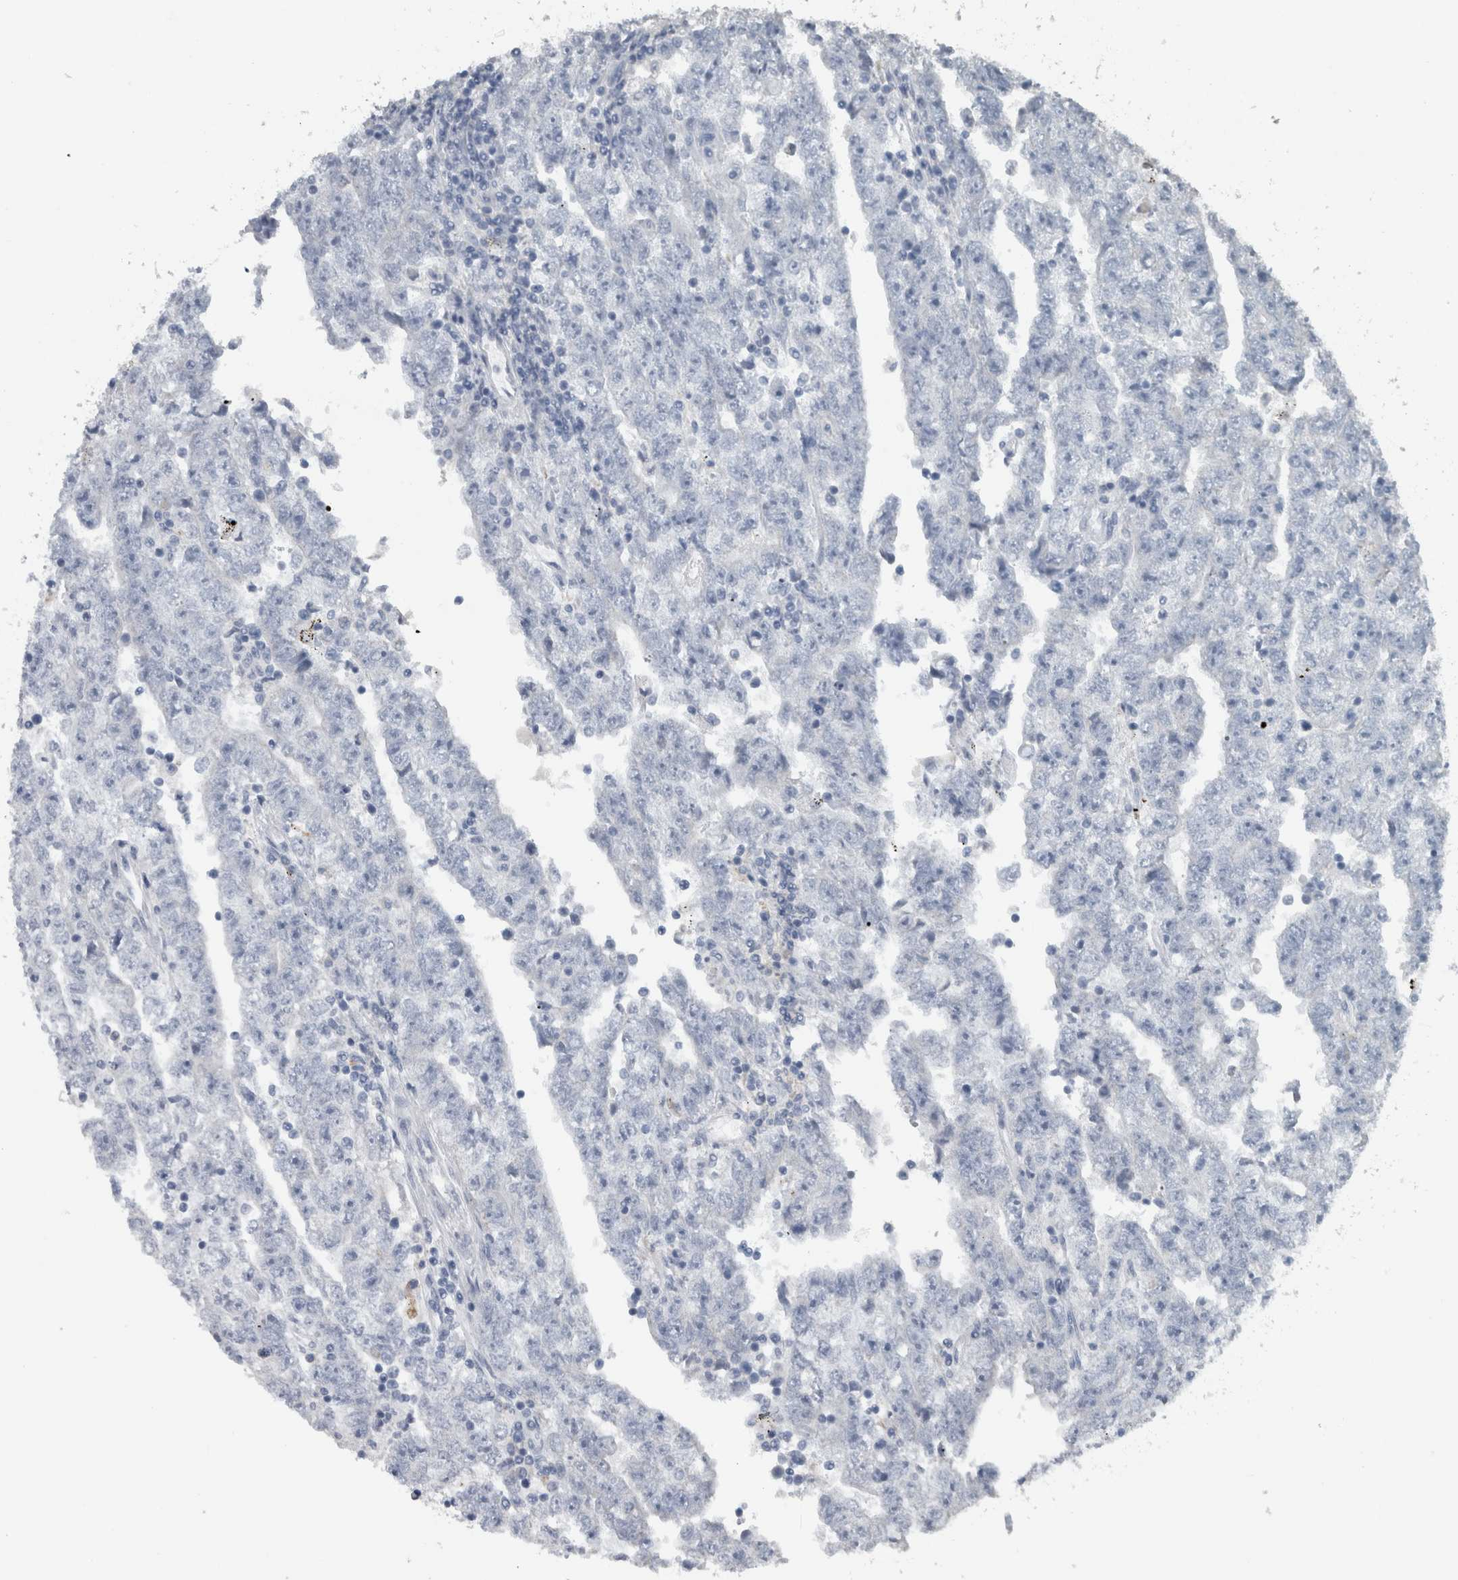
{"staining": {"intensity": "negative", "quantity": "none", "location": "none"}, "tissue": "testis cancer", "cell_type": "Tumor cells", "image_type": "cancer", "snomed": [{"axis": "morphology", "description": "Carcinoma, Embryonal, NOS"}, {"axis": "topography", "description": "Testis"}], "caption": "Immunohistochemistry (IHC) of testis cancer (embryonal carcinoma) exhibits no staining in tumor cells.", "gene": "ACSF2", "patient": {"sex": "male", "age": 25}}